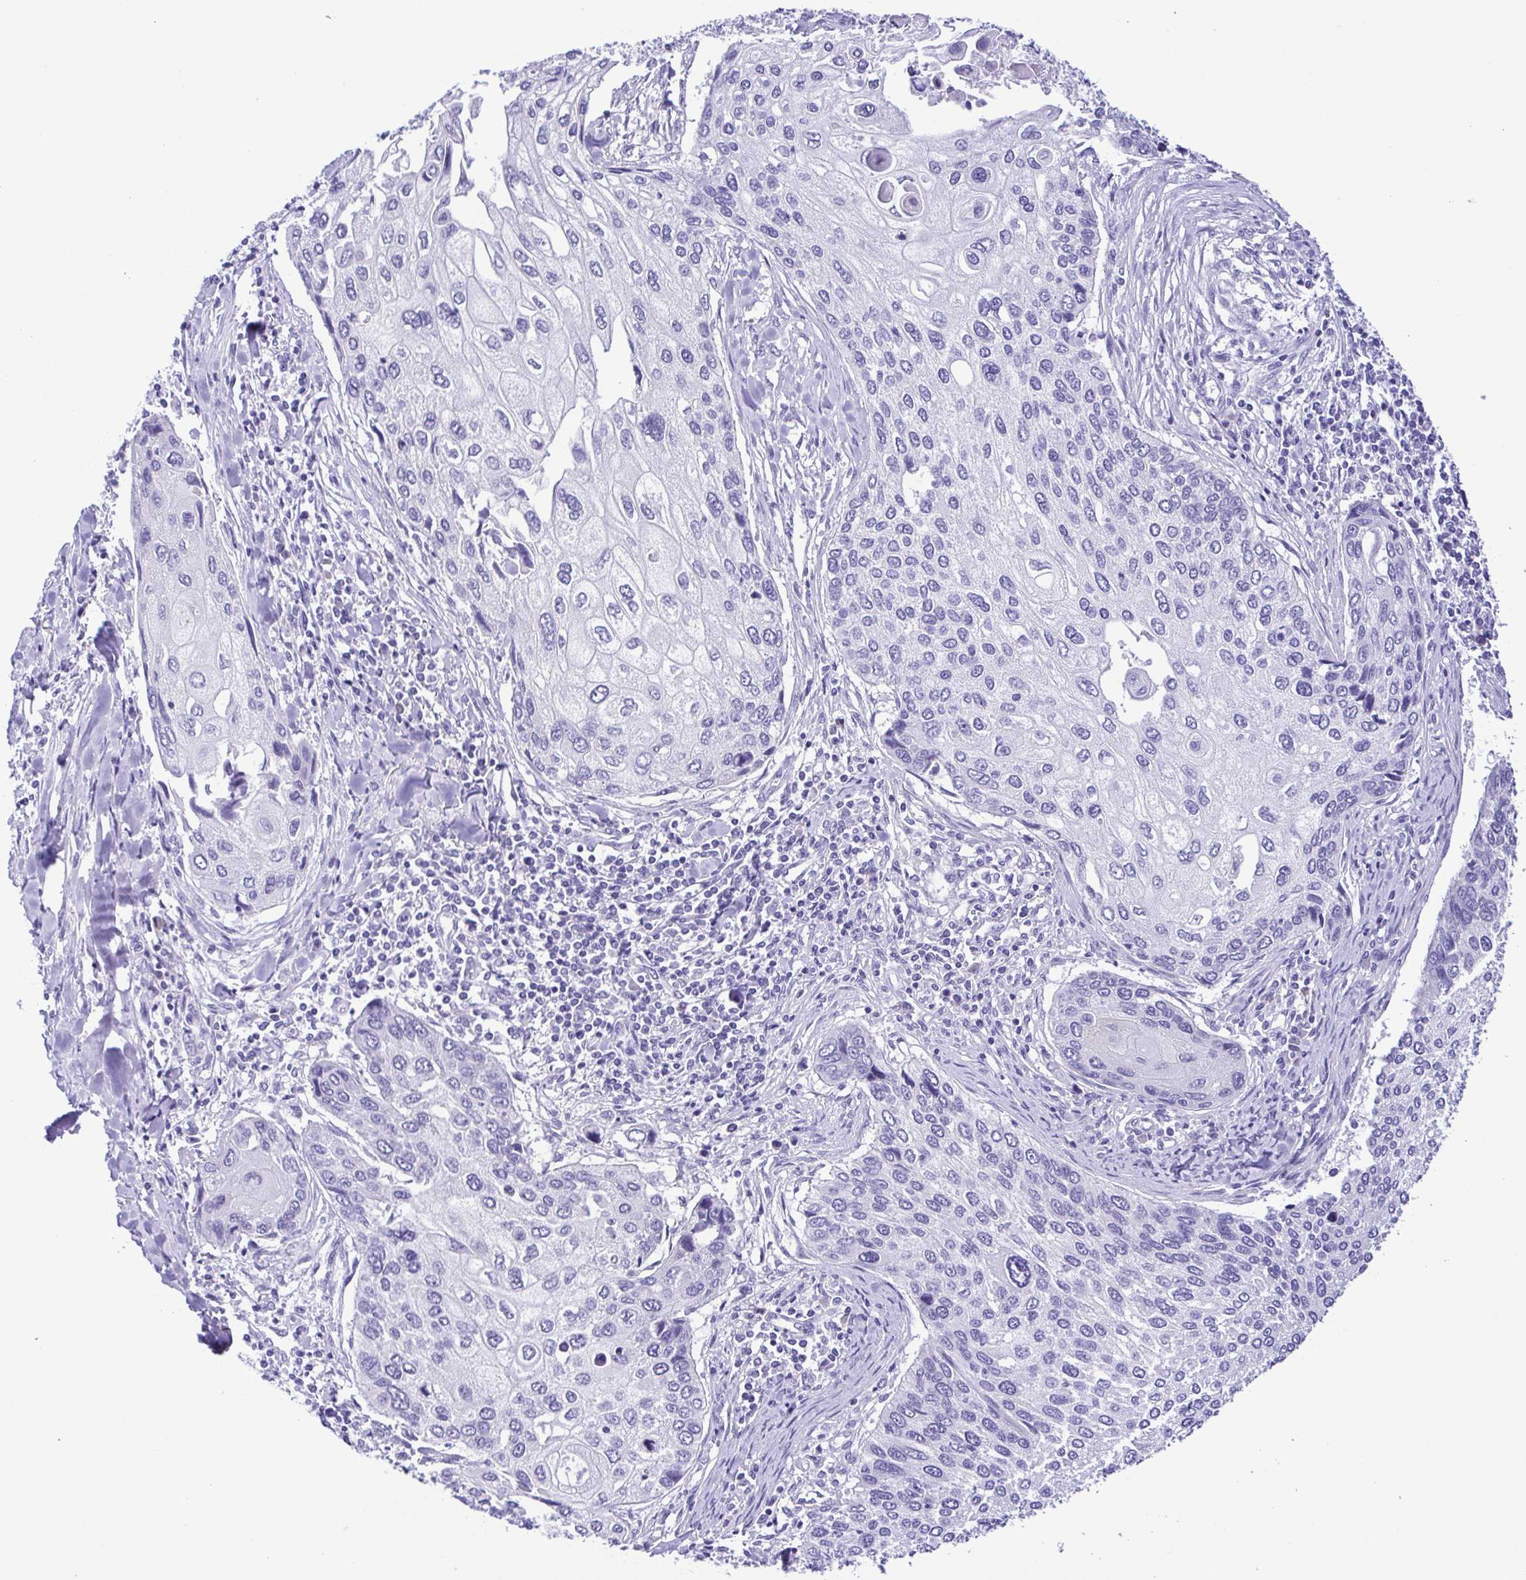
{"staining": {"intensity": "negative", "quantity": "none", "location": "none"}, "tissue": "lung cancer", "cell_type": "Tumor cells", "image_type": "cancer", "snomed": [{"axis": "morphology", "description": "Squamous cell carcinoma, NOS"}, {"axis": "morphology", "description": "Squamous cell carcinoma, metastatic, NOS"}, {"axis": "topography", "description": "Lung"}], "caption": "Tumor cells are negative for protein expression in human lung cancer (squamous cell carcinoma).", "gene": "PAK3", "patient": {"sex": "male", "age": 63}}